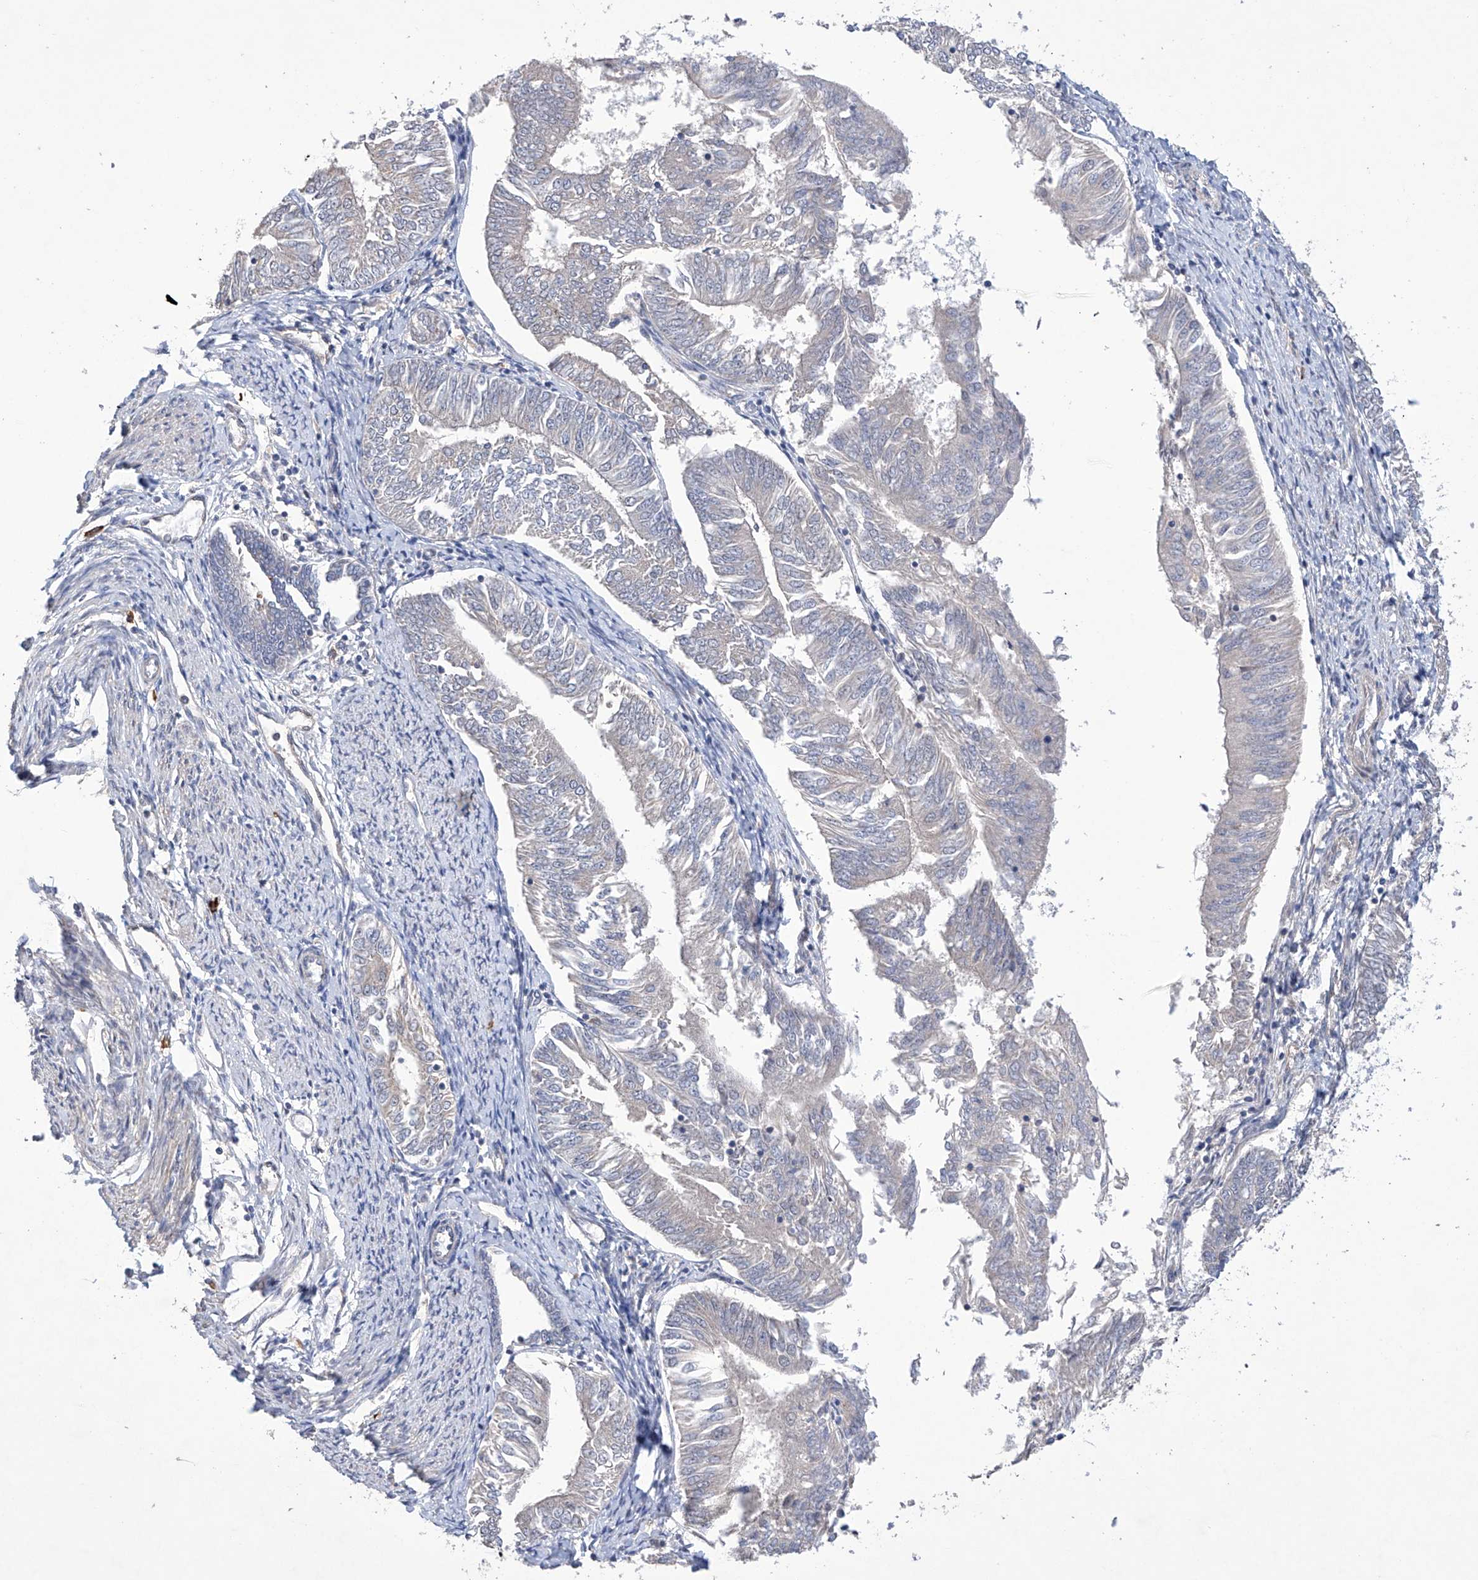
{"staining": {"intensity": "negative", "quantity": "none", "location": "none"}, "tissue": "endometrial cancer", "cell_type": "Tumor cells", "image_type": "cancer", "snomed": [{"axis": "morphology", "description": "Adenocarcinoma, NOS"}, {"axis": "topography", "description": "Endometrium"}], "caption": "DAB (3,3'-diaminobenzidine) immunohistochemical staining of human endometrial cancer (adenocarcinoma) displays no significant expression in tumor cells.", "gene": "AFG1L", "patient": {"sex": "female", "age": 58}}